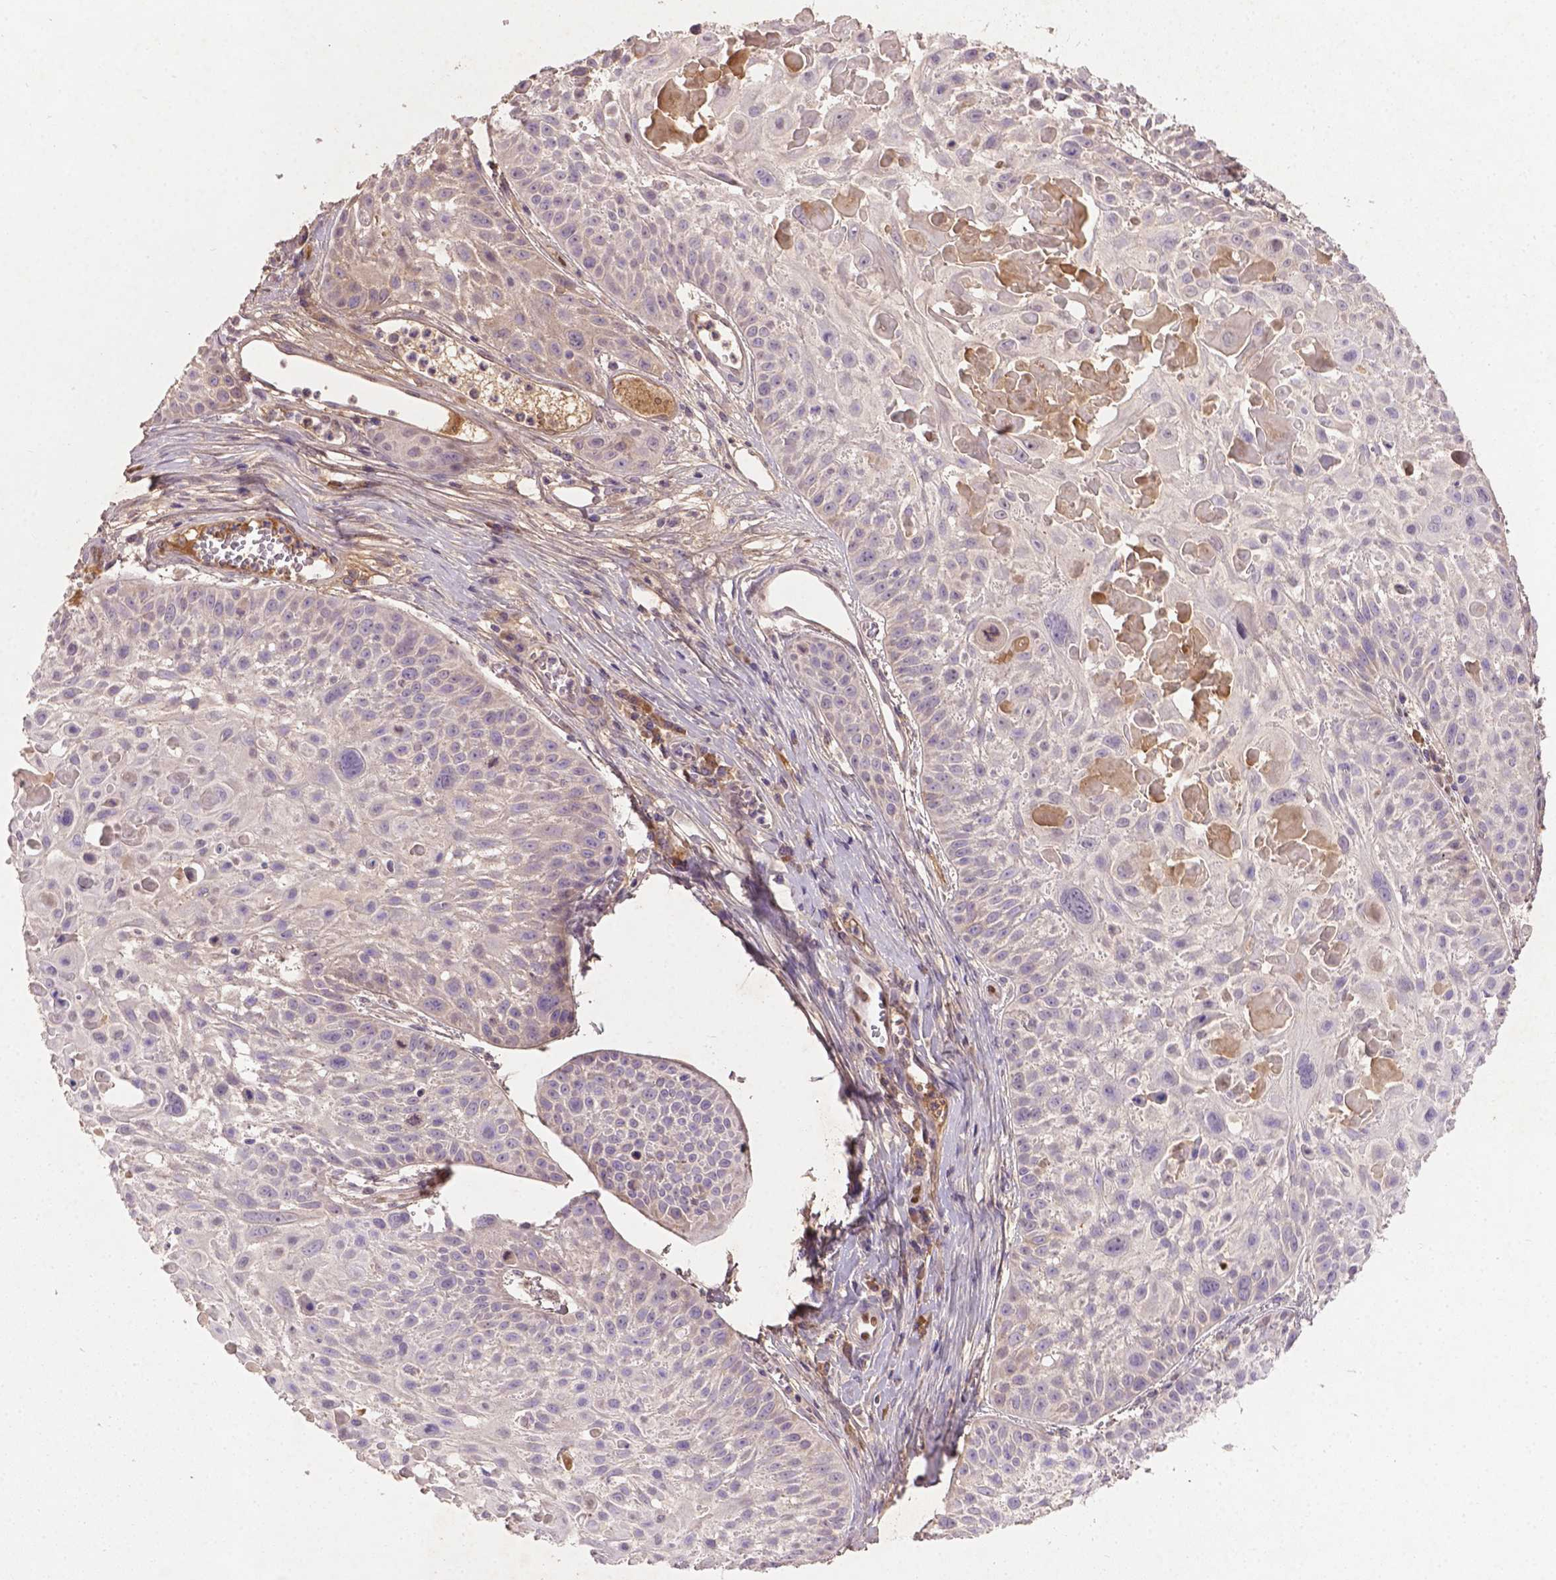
{"staining": {"intensity": "negative", "quantity": "none", "location": "none"}, "tissue": "skin cancer", "cell_type": "Tumor cells", "image_type": "cancer", "snomed": [{"axis": "morphology", "description": "Squamous cell carcinoma, NOS"}, {"axis": "topography", "description": "Skin"}, {"axis": "topography", "description": "Anal"}], "caption": "Skin cancer (squamous cell carcinoma) was stained to show a protein in brown. There is no significant expression in tumor cells.", "gene": "SOX17", "patient": {"sex": "female", "age": 75}}